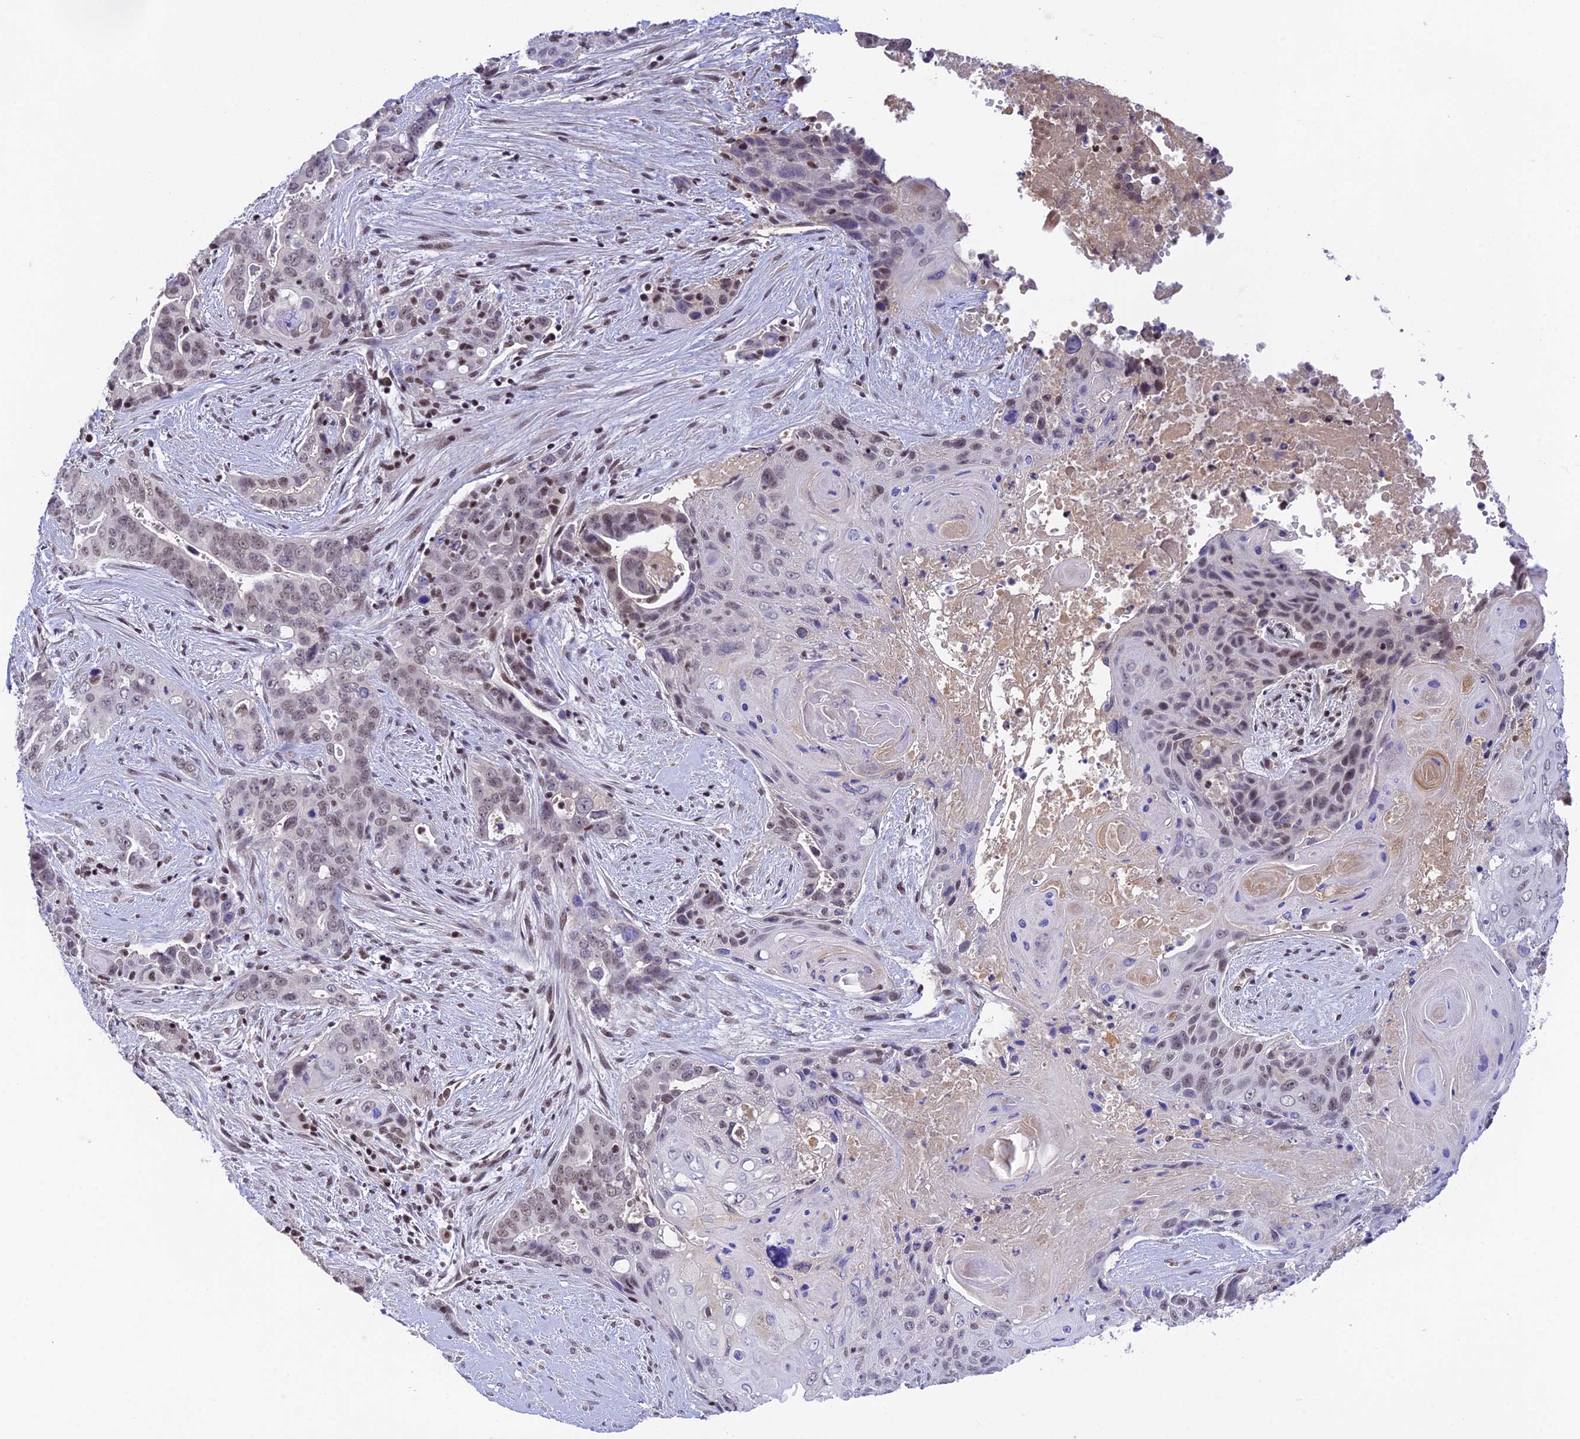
{"staining": {"intensity": "moderate", "quantity": "25%-75%", "location": "nuclear"}, "tissue": "pancreatic cancer", "cell_type": "Tumor cells", "image_type": "cancer", "snomed": [{"axis": "morphology", "description": "Adenocarcinoma, NOS"}, {"axis": "topography", "description": "Pancreas"}], "caption": "Tumor cells reveal medium levels of moderate nuclear staining in about 25%-75% of cells in pancreatic cancer. The staining was performed using DAB (3,3'-diaminobenzidine), with brown indicating positive protein expression. Nuclei are stained blue with hematoxylin.", "gene": "THAP11", "patient": {"sex": "male", "age": 80}}